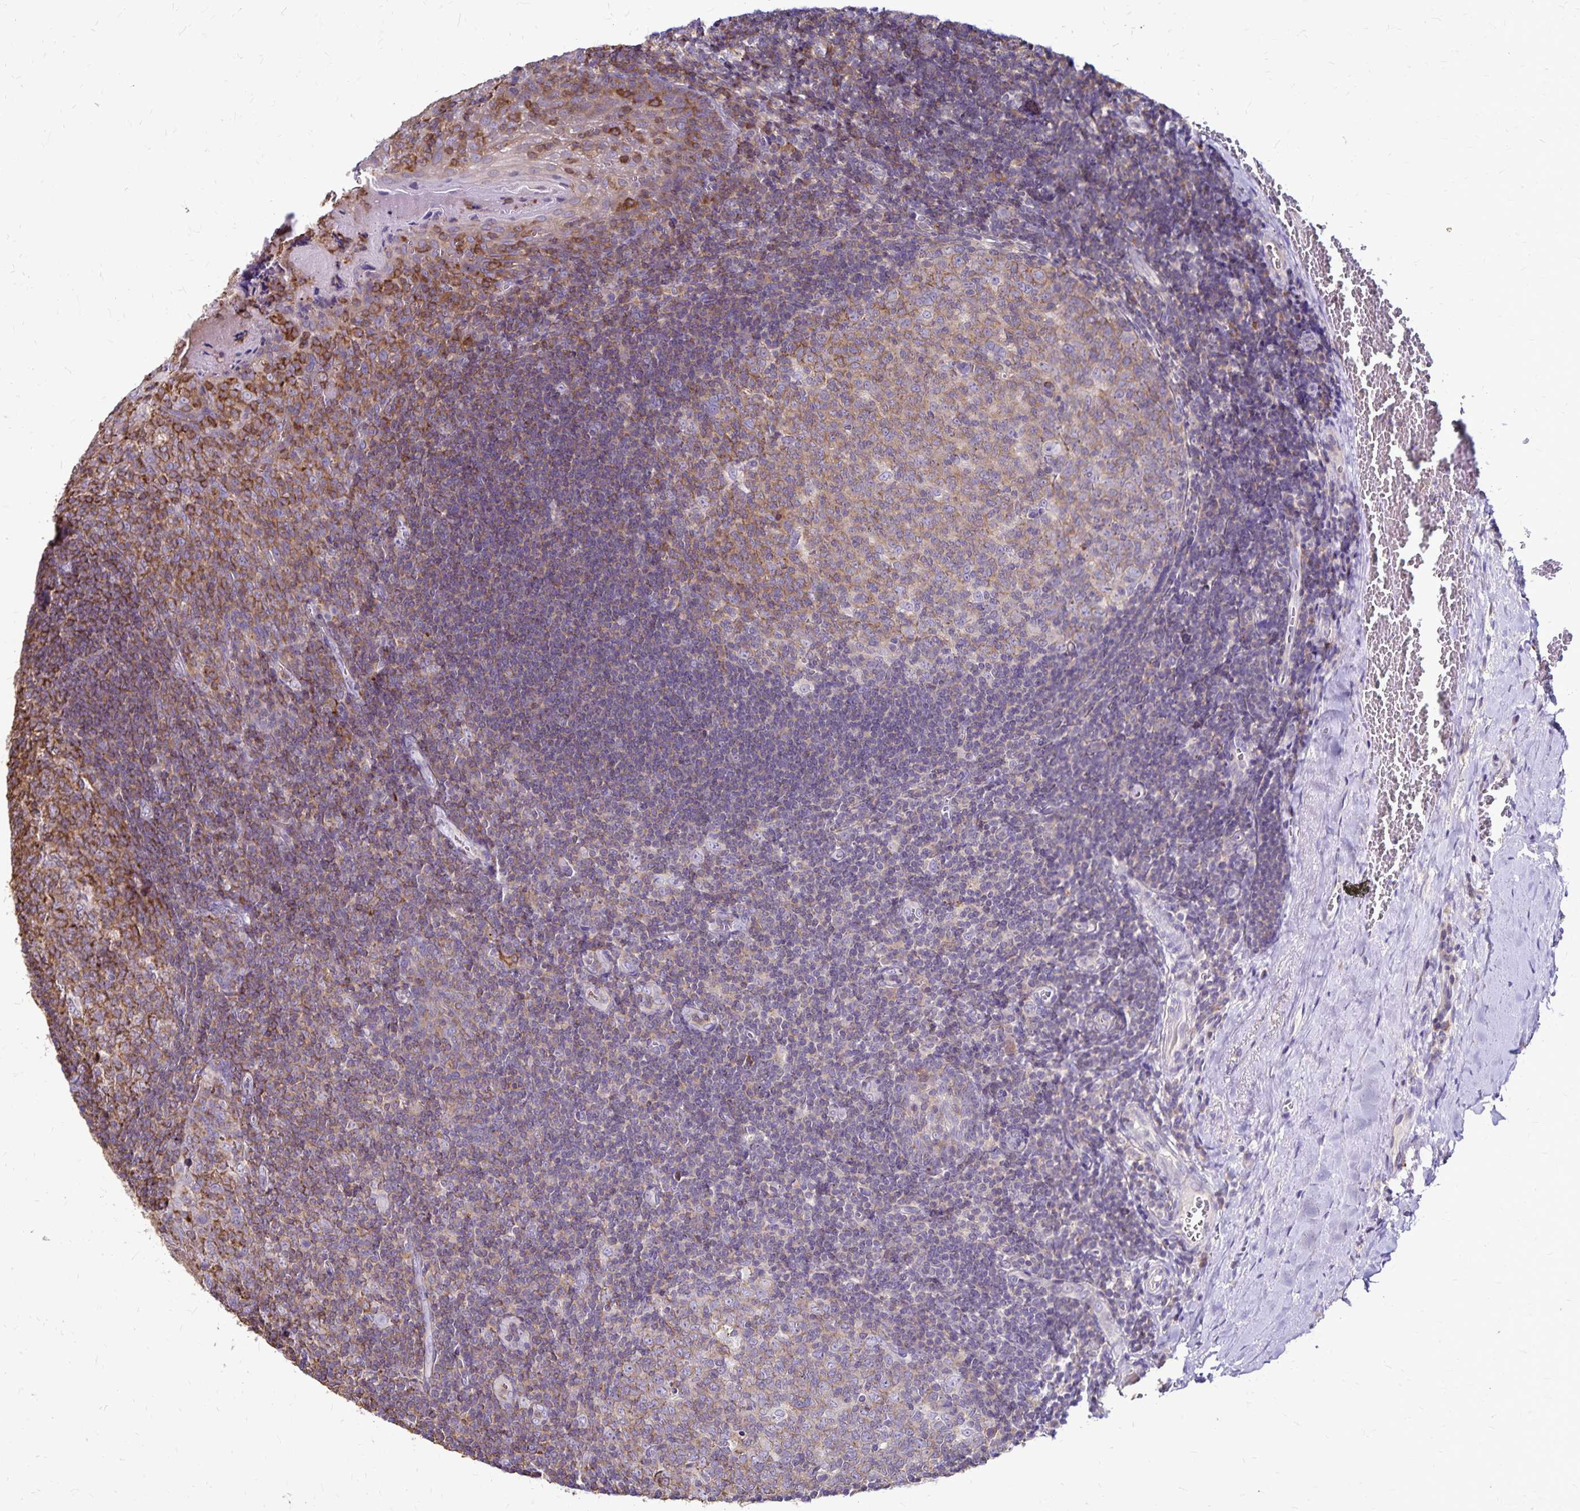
{"staining": {"intensity": "moderate", "quantity": ">75%", "location": "cytoplasmic/membranous"}, "tissue": "tonsil", "cell_type": "Germinal center cells", "image_type": "normal", "snomed": [{"axis": "morphology", "description": "Normal tissue, NOS"}, {"axis": "morphology", "description": "Inflammation, NOS"}, {"axis": "topography", "description": "Tonsil"}], "caption": "This is an image of immunohistochemistry staining of normal tonsil, which shows moderate expression in the cytoplasmic/membranous of germinal center cells.", "gene": "NAGPA", "patient": {"sex": "female", "age": 31}}